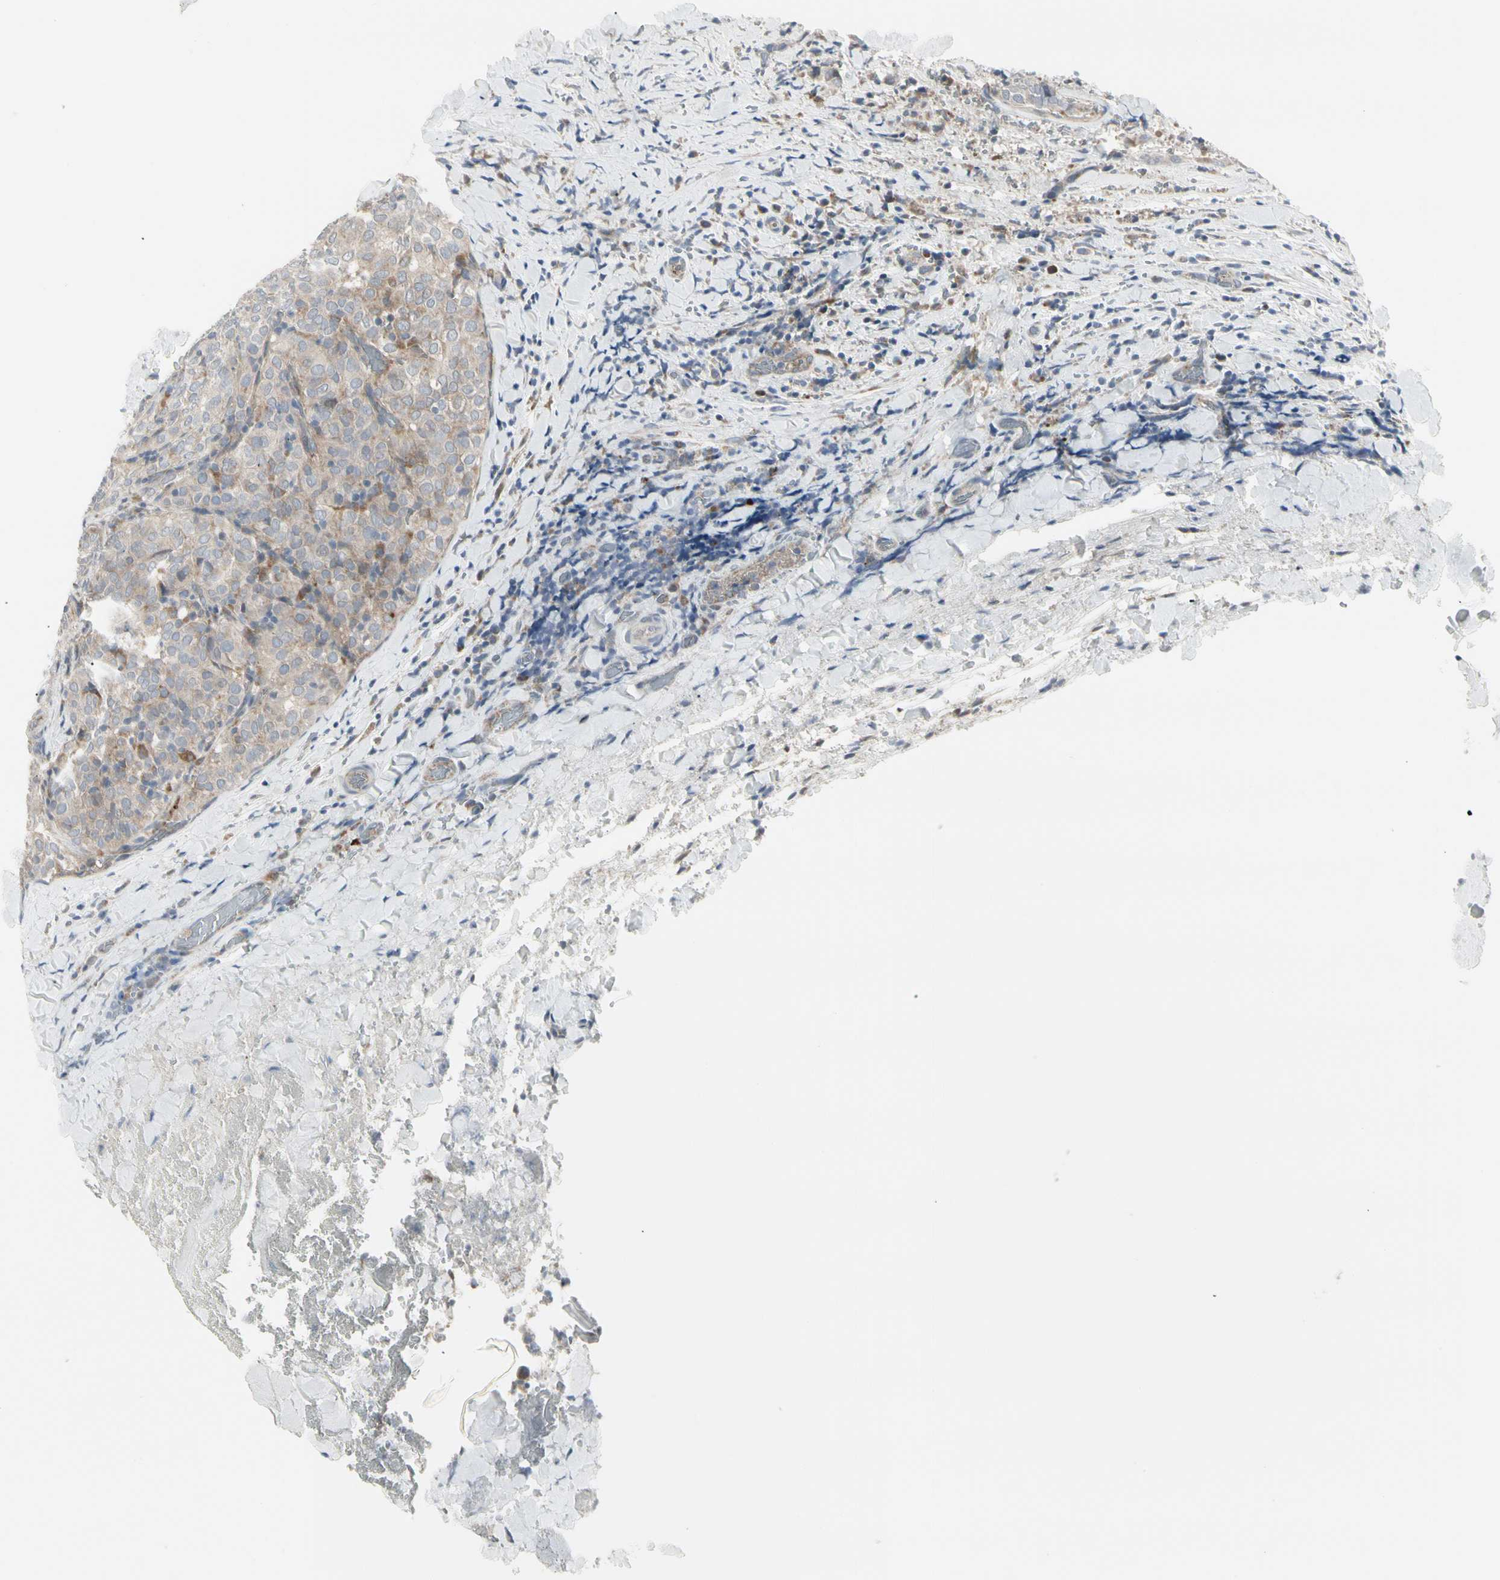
{"staining": {"intensity": "weak", "quantity": "25%-75%", "location": "cytoplasmic/membranous"}, "tissue": "thyroid cancer", "cell_type": "Tumor cells", "image_type": "cancer", "snomed": [{"axis": "morphology", "description": "Normal tissue, NOS"}, {"axis": "morphology", "description": "Papillary adenocarcinoma, NOS"}, {"axis": "topography", "description": "Thyroid gland"}], "caption": "The photomicrograph reveals immunohistochemical staining of thyroid papillary adenocarcinoma. There is weak cytoplasmic/membranous staining is seen in about 25%-75% of tumor cells.", "gene": "GRN", "patient": {"sex": "female", "age": 30}}